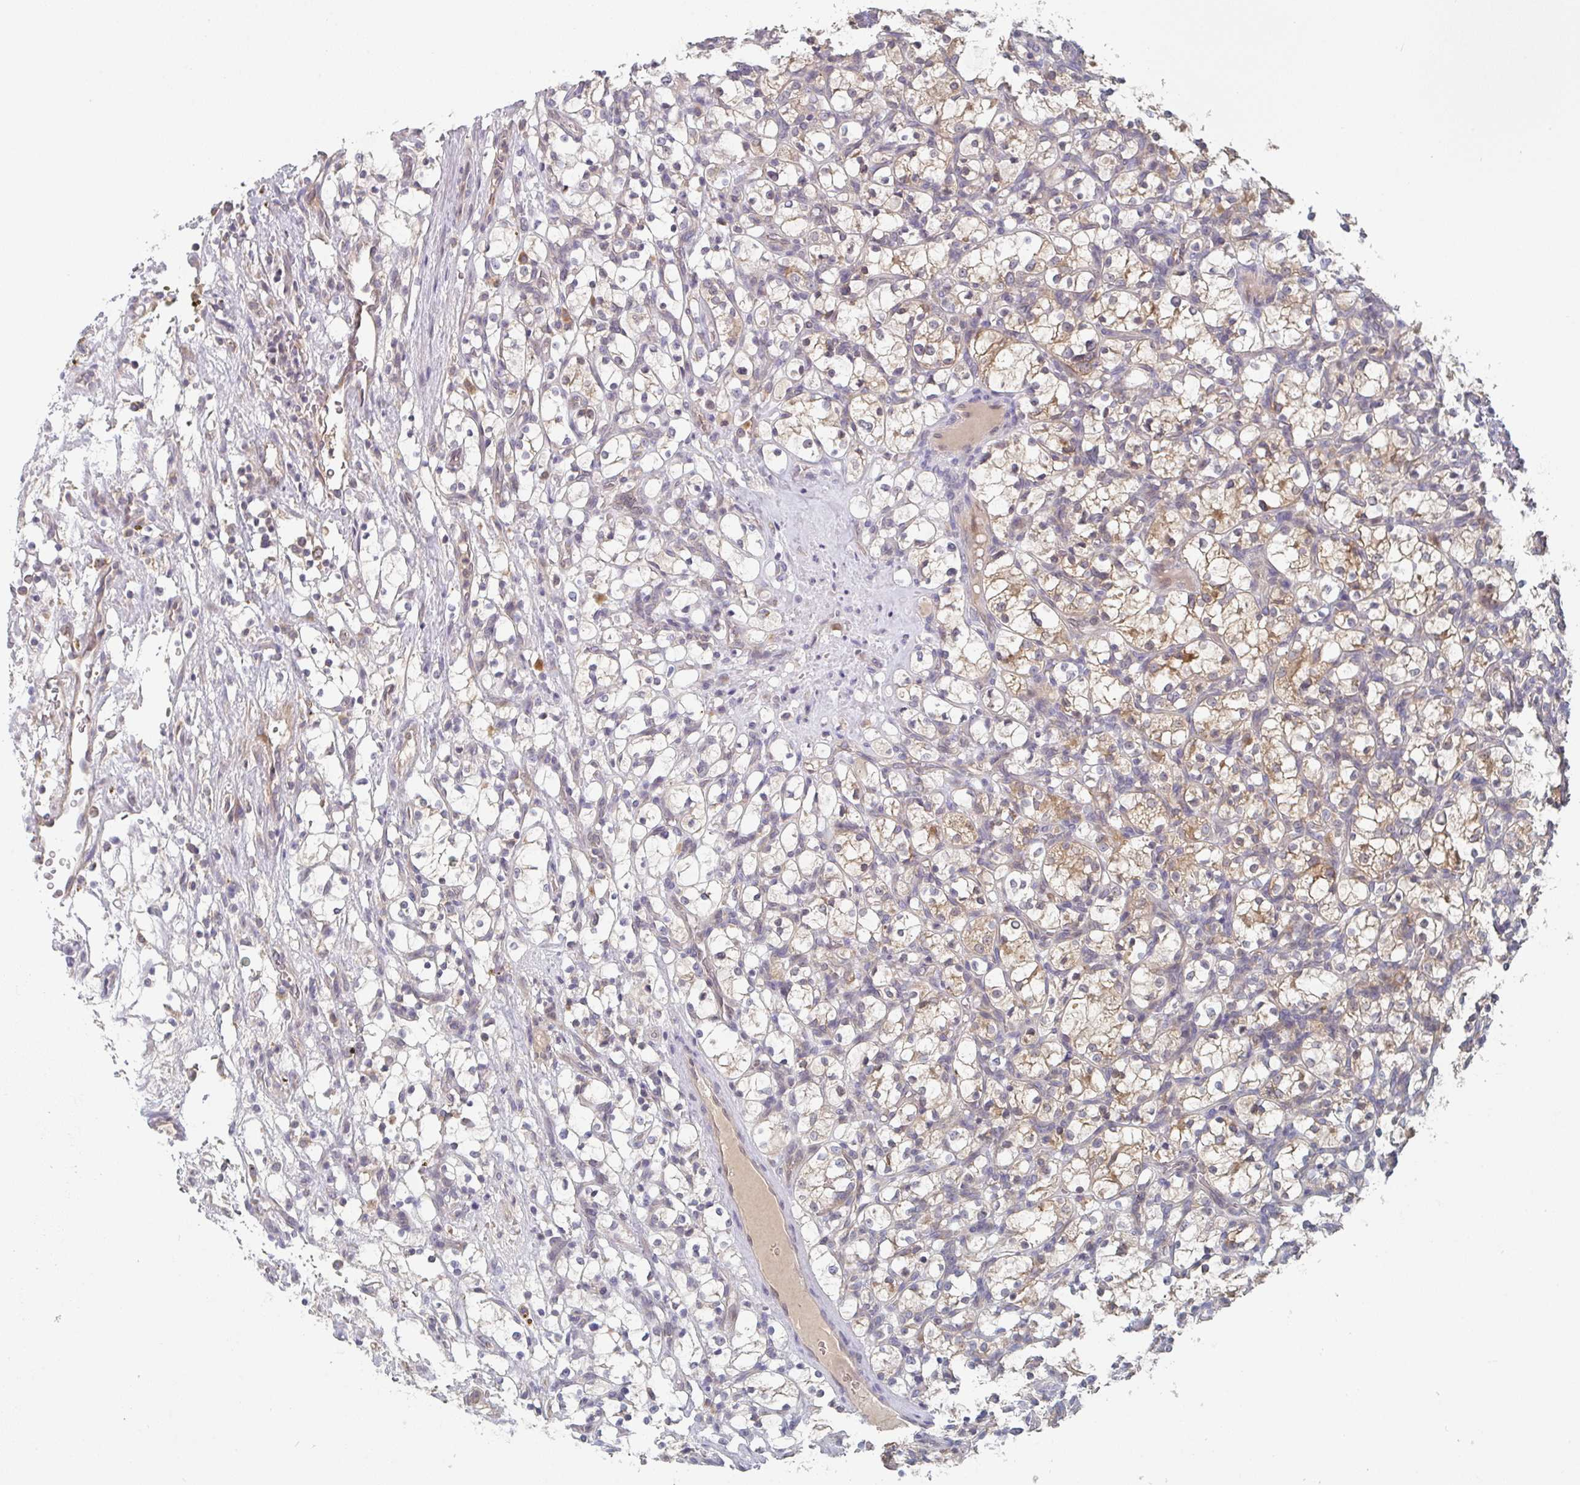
{"staining": {"intensity": "weak", "quantity": "<25%", "location": "cytoplasmic/membranous"}, "tissue": "renal cancer", "cell_type": "Tumor cells", "image_type": "cancer", "snomed": [{"axis": "morphology", "description": "Adenocarcinoma, NOS"}, {"axis": "topography", "description": "Kidney"}], "caption": "The IHC photomicrograph has no significant staining in tumor cells of renal cancer (adenocarcinoma) tissue.", "gene": "ELOVL1", "patient": {"sex": "female", "age": 69}}